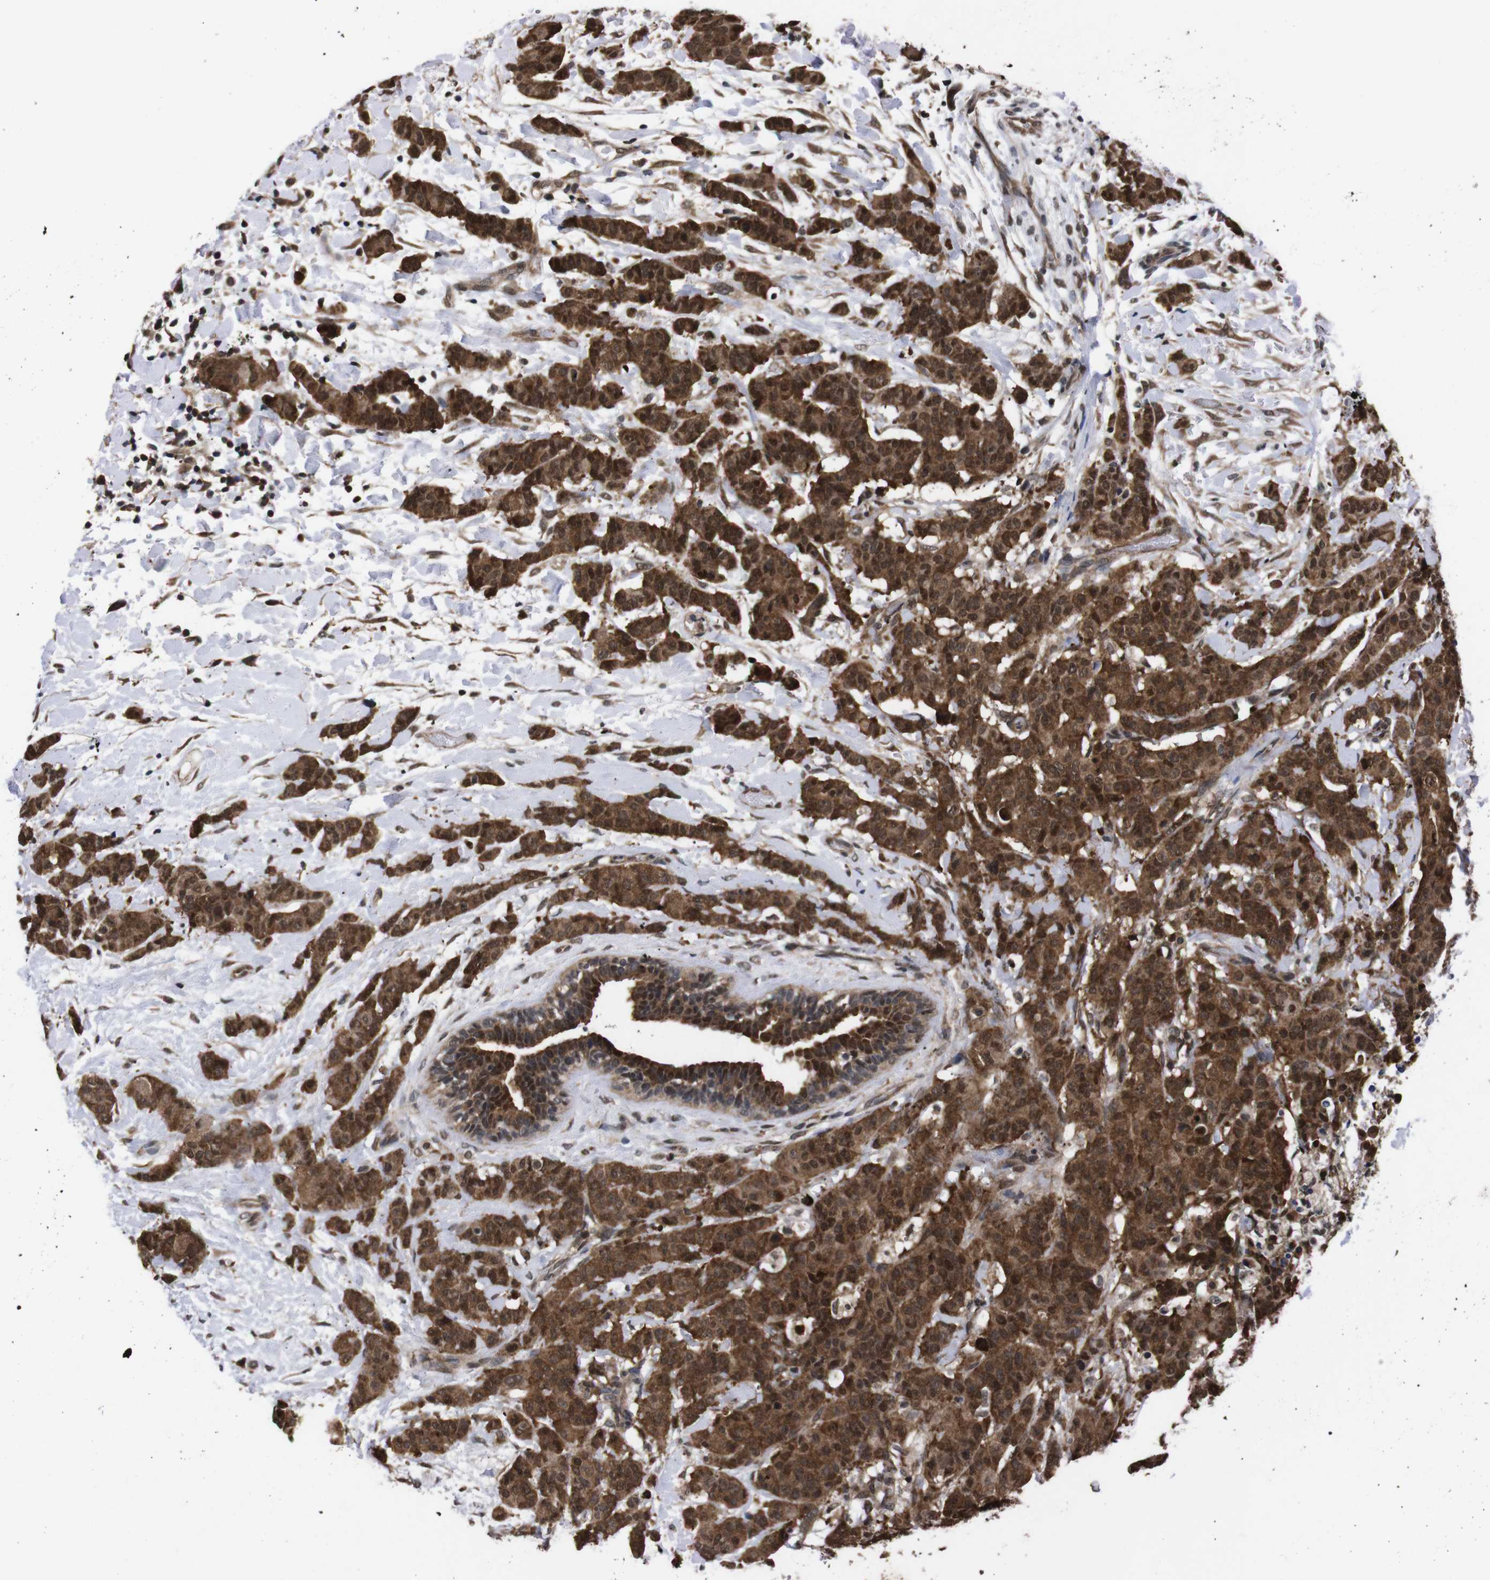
{"staining": {"intensity": "strong", "quantity": ">75%", "location": "cytoplasmic/membranous,nuclear"}, "tissue": "breast cancer", "cell_type": "Tumor cells", "image_type": "cancer", "snomed": [{"axis": "morphology", "description": "Normal tissue, NOS"}, {"axis": "morphology", "description": "Duct carcinoma"}, {"axis": "topography", "description": "Breast"}], "caption": "A brown stain shows strong cytoplasmic/membranous and nuclear staining of a protein in human breast invasive ductal carcinoma tumor cells.", "gene": "UBQLN2", "patient": {"sex": "female", "age": 40}}